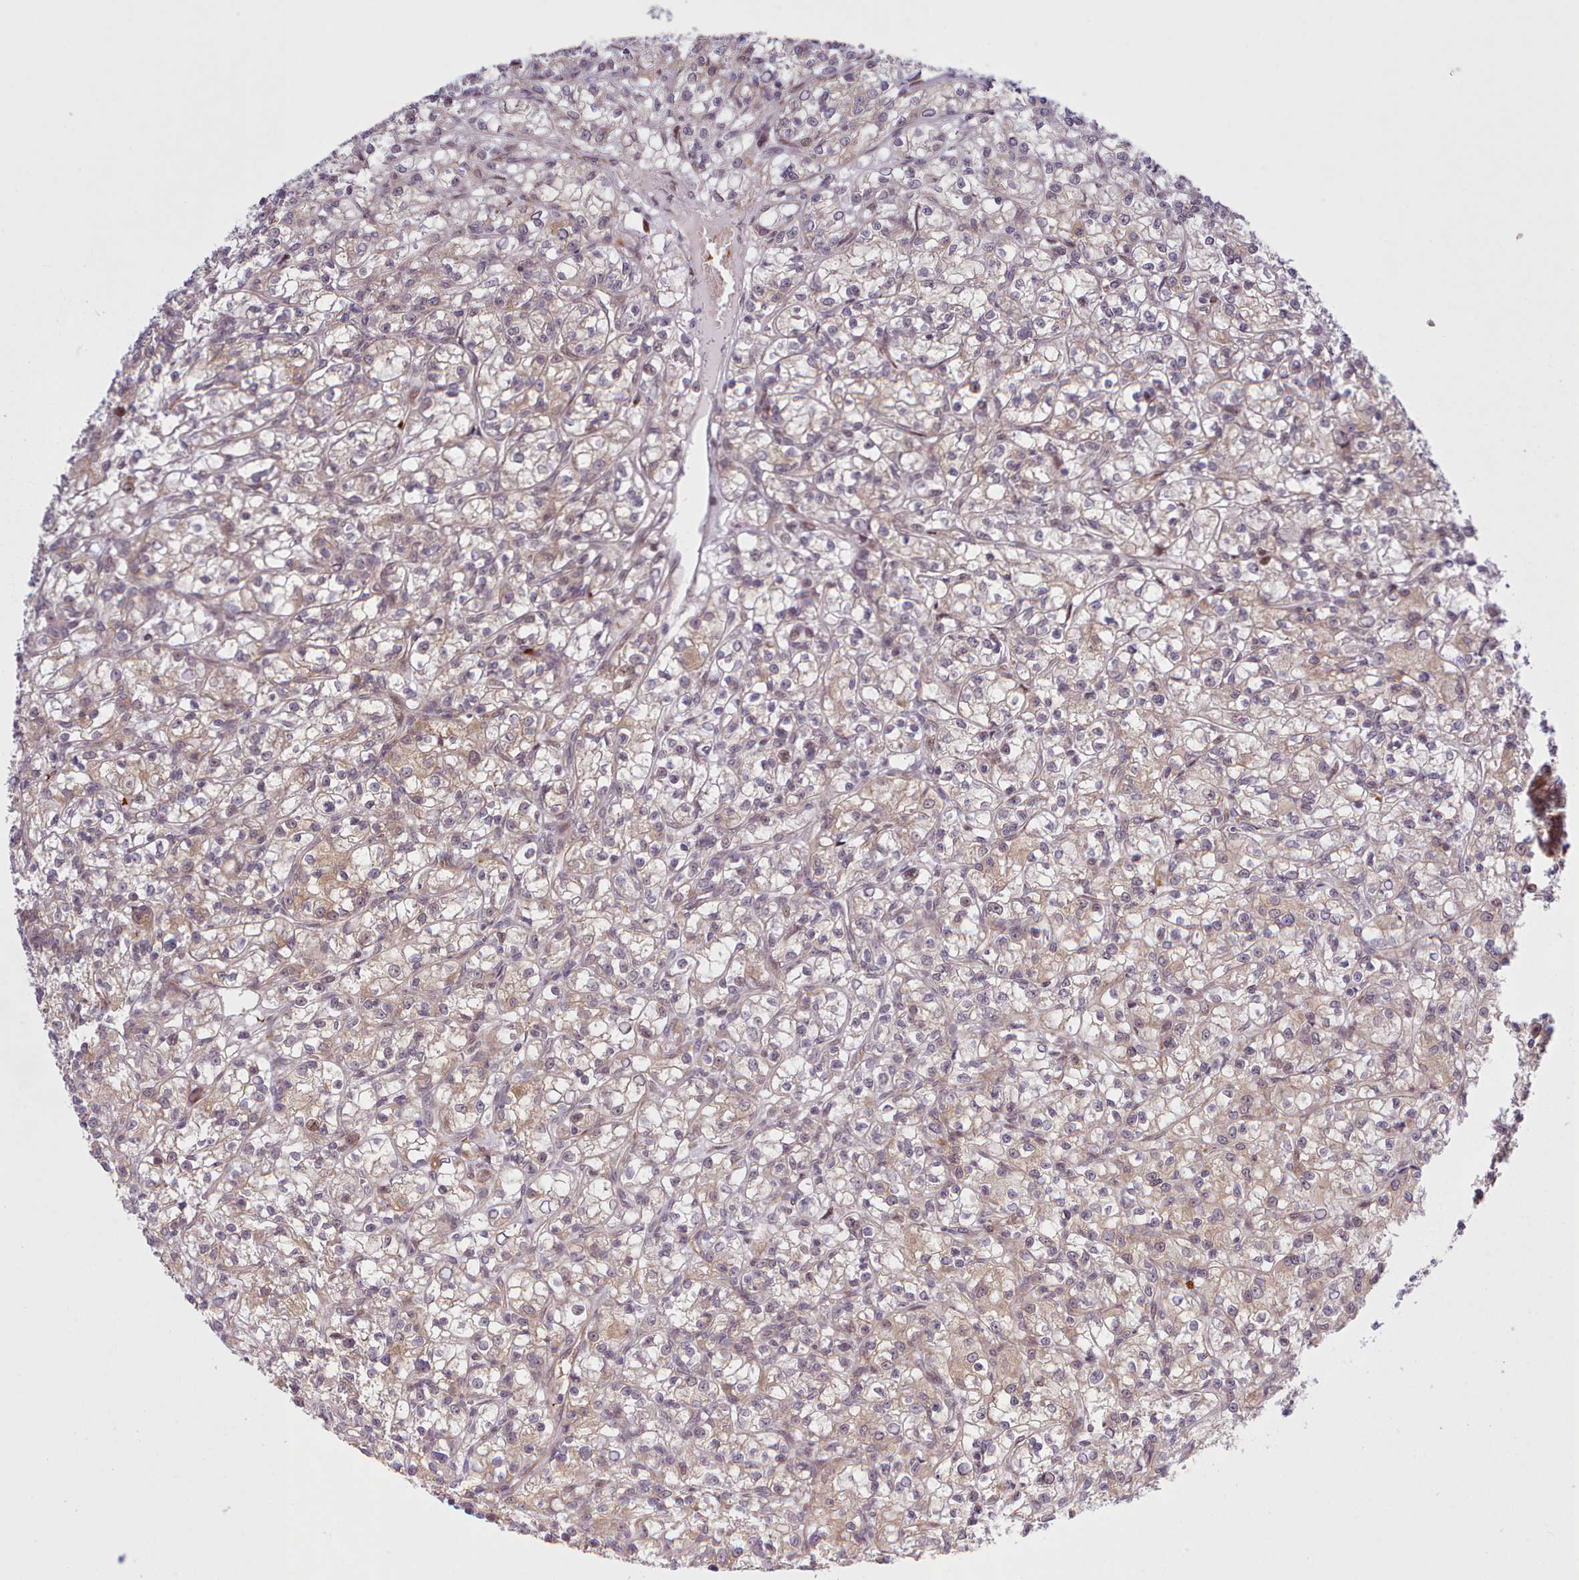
{"staining": {"intensity": "weak", "quantity": ">75%", "location": "cytoplasmic/membranous"}, "tissue": "renal cancer", "cell_type": "Tumor cells", "image_type": "cancer", "snomed": [{"axis": "morphology", "description": "Adenocarcinoma, NOS"}, {"axis": "topography", "description": "Kidney"}], "caption": "Human renal cancer (adenocarcinoma) stained with a brown dye shows weak cytoplasmic/membranous positive positivity in about >75% of tumor cells.", "gene": "KBTBD7", "patient": {"sex": "female", "age": 59}}